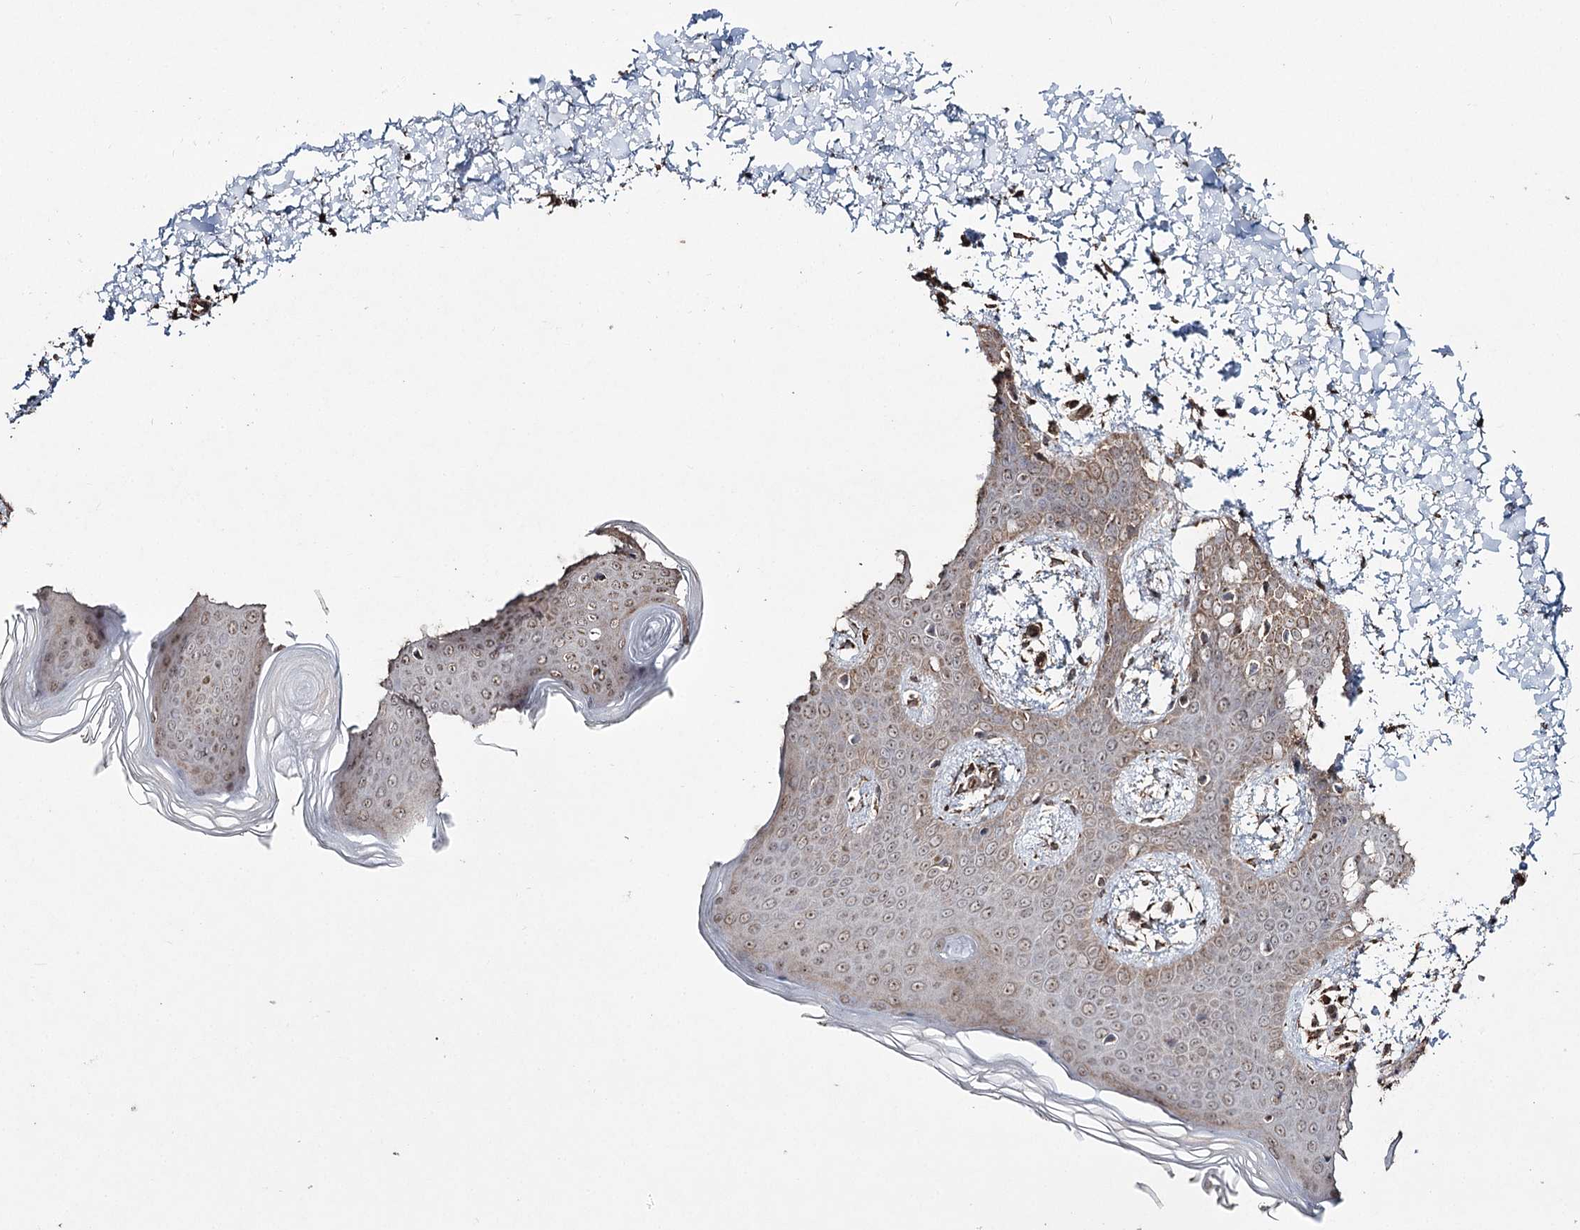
{"staining": {"intensity": "strong", "quantity": ">75%", "location": "cytoplasmic/membranous"}, "tissue": "skin", "cell_type": "Fibroblasts", "image_type": "normal", "snomed": [{"axis": "morphology", "description": "Normal tissue, NOS"}, {"axis": "topography", "description": "Skin"}], "caption": "The photomicrograph displays staining of unremarkable skin, revealing strong cytoplasmic/membranous protein positivity (brown color) within fibroblasts. Using DAB (3,3'-diaminobenzidine) (brown) and hematoxylin (blue) stains, captured at high magnification using brightfield microscopy.", "gene": "SLF2", "patient": {"sex": "male", "age": 36}}